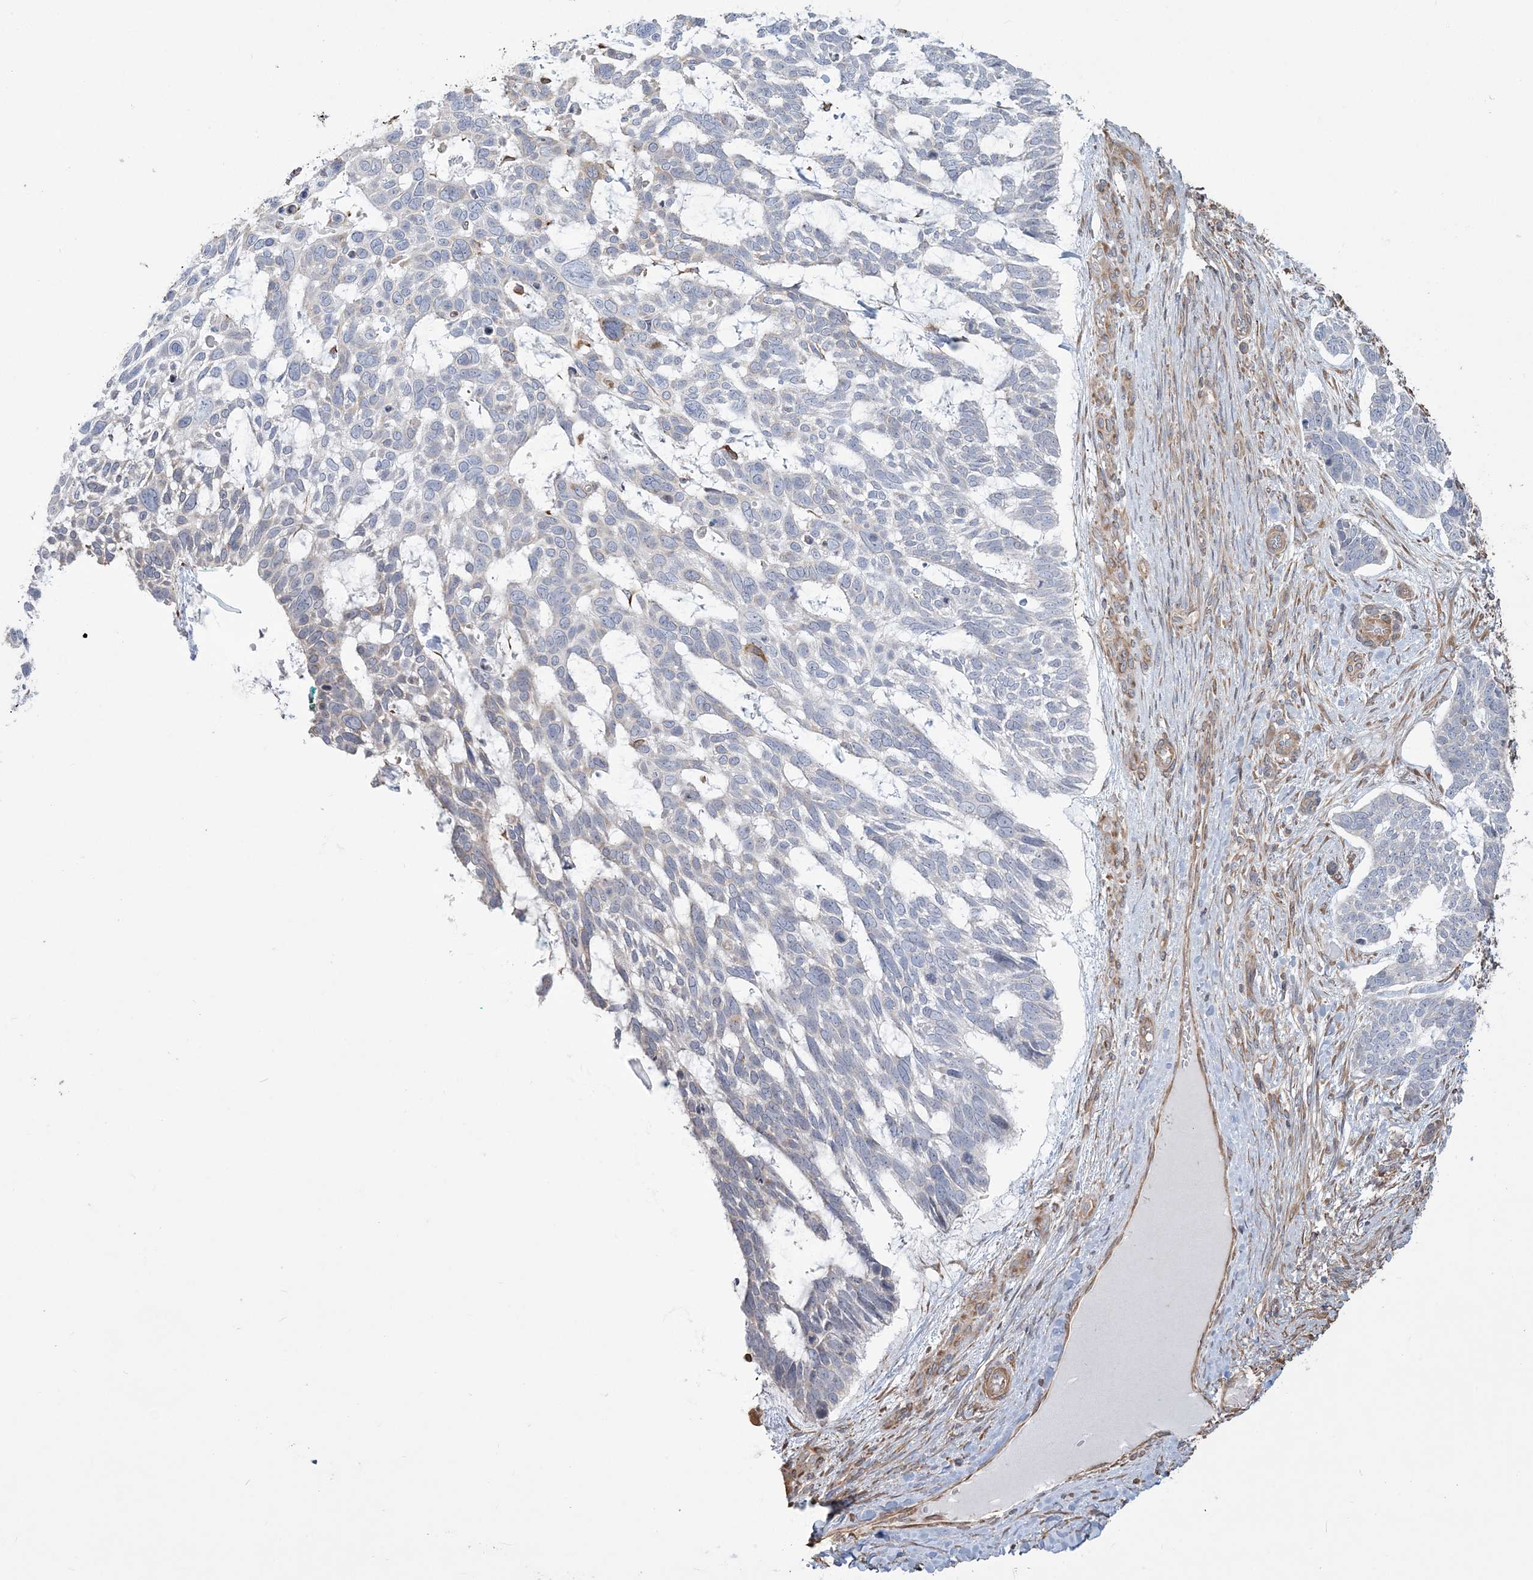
{"staining": {"intensity": "negative", "quantity": "none", "location": "none"}, "tissue": "skin cancer", "cell_type": "Tumor cells", "image_type": "cancer", "snomed": [{"axis": "morphology", "description": "Basal cell carcinoma"}, {"axis": "topography", "description": "Skin"}], "caption": "High magnification brightfield microscopy of skin cancer (basal cell carcinoma) stained with DAB (brown) and counterstained with hematoxylin (blue): tumor cells show no significant positivity.", "gene": "ZNF821", "patient": {"sex": "male", "age": 88}}